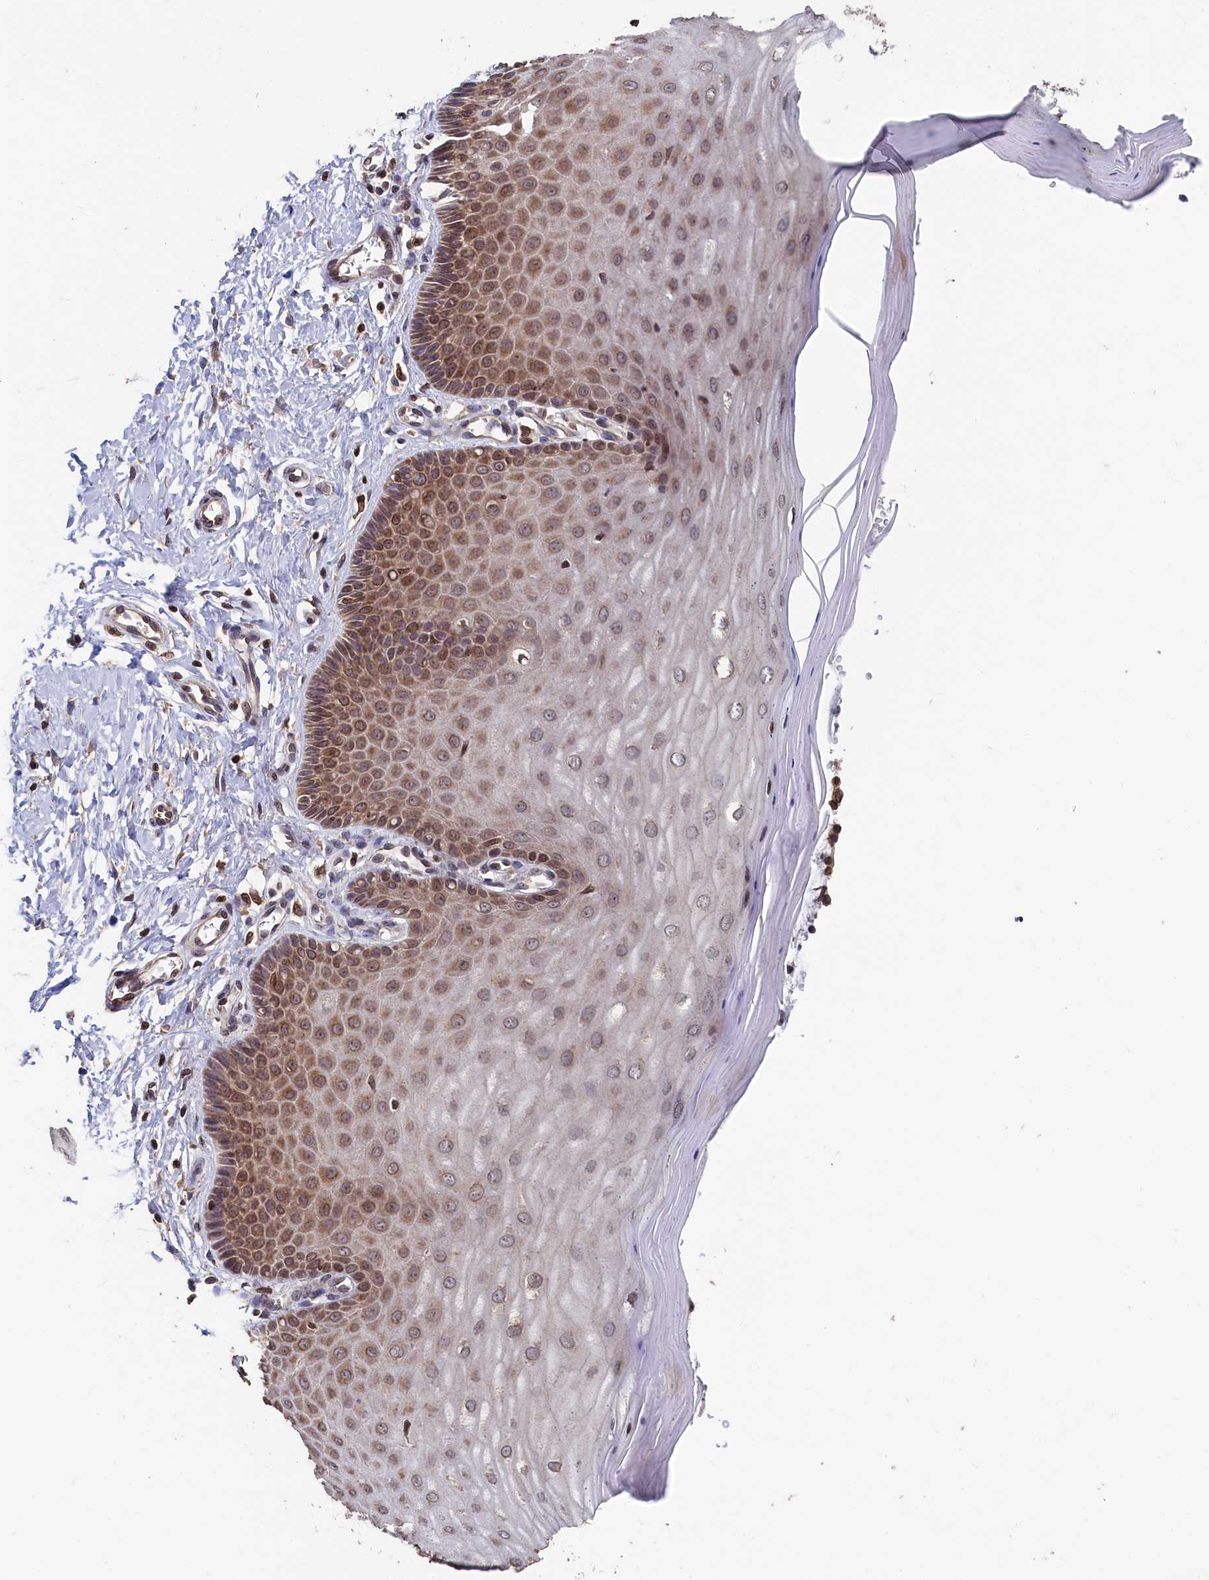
{"staining": {"intensity": "moderate", "quantity": ">75%", "location": "cytoplasmic/membranous"}, "tissue": "cervix", "cell_type": "Glandular cells", "image_type": "normal", "snomed": [{"axis": "morphology", "description": "Normal tissue, NOS"}, {"axis": "topography", "description": "Cervix"}], "caption": "Human cervix stained with a brown dye reveals moderate cytoplasmic/membranous positive positivity in about >75% of glandular cells.", "gene": "ANKEF1", "patient": {"sex": "female", "age": 55}}